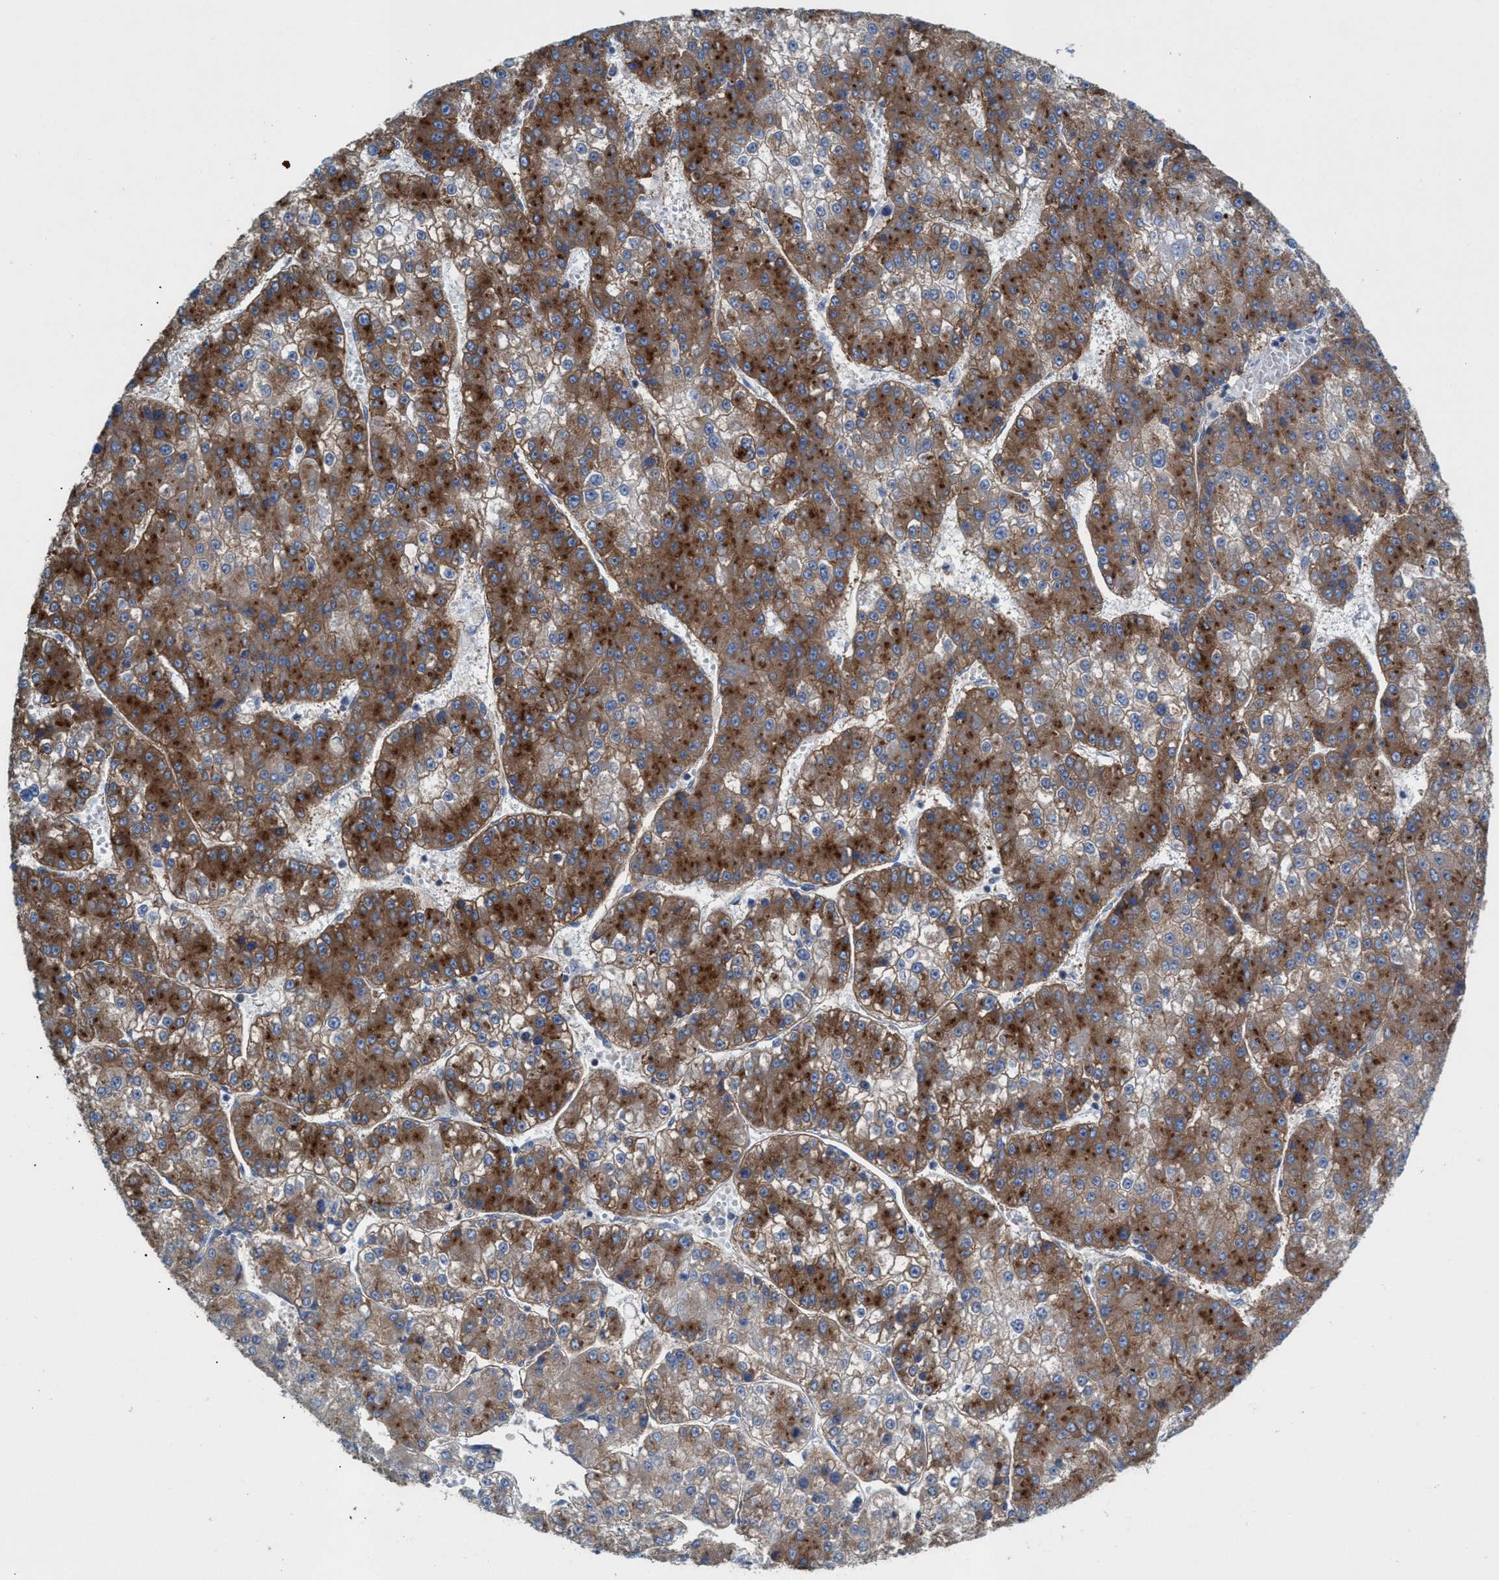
{"staining": {"intensity": "moderate", "quantity": ">75%", "location": "cytoplasmic/membranous"}, "tissue": "liver cancer", "cell_type": "Tumor cells", "image_type": "cancer", "snomed": [{"axis": "morphology", "description": "Carcinoma, Hepatocellular, NOS"}, {"axis": "topography", "description": "Liver"}], "caption": "Immunohistochemistry image of human liver hepatocellular carcinoma stained for a protein (brown), which displays medium levels of moderate cytoplasmic/membranous expression in about >75% of tumor cells.", "gene": "NYAP1", "patient": {"sex": "female", "age": 73}}